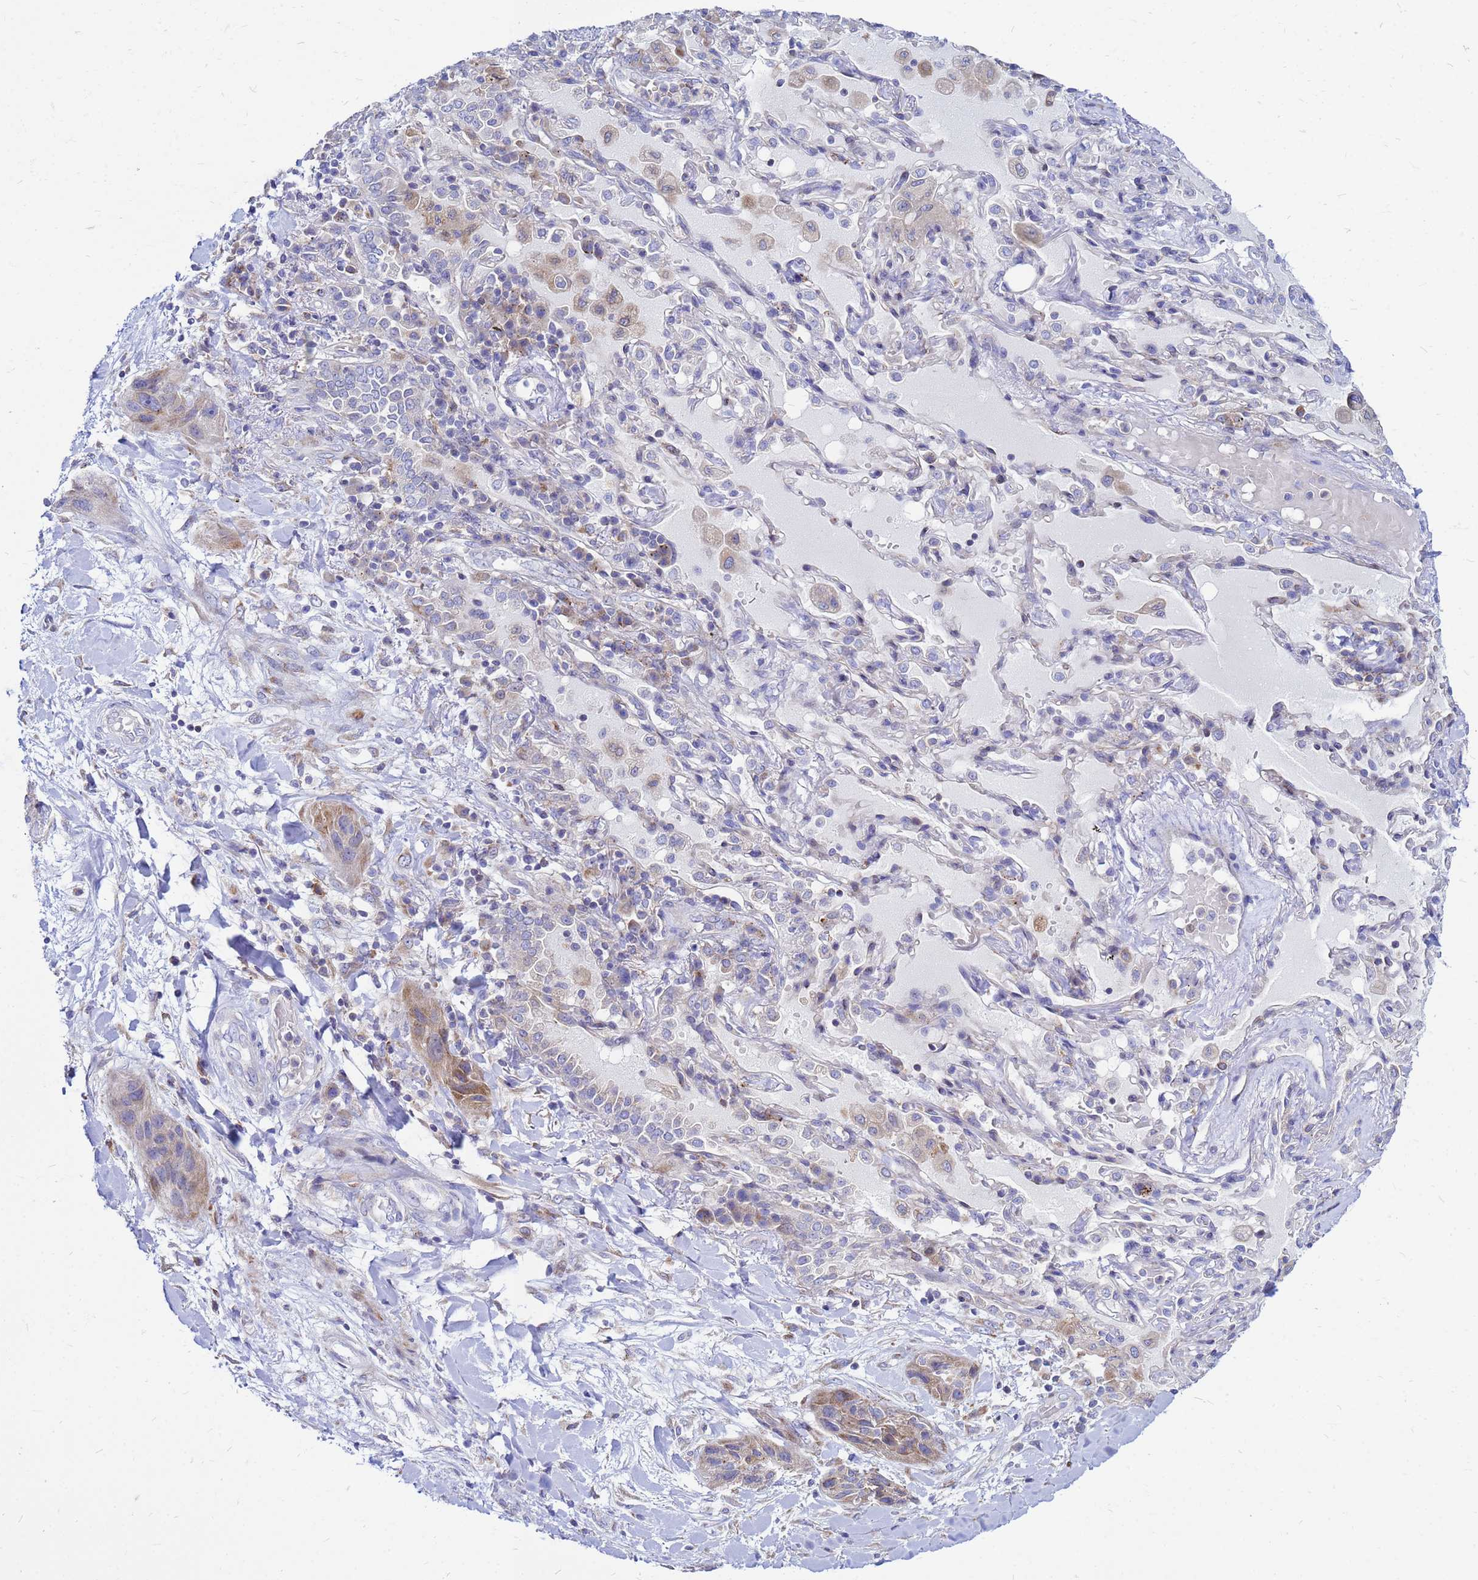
{"staining": {"intensity": "moderate", "quantity": "<25%", "location": "cytoplasmic/membranous"}, "tissue": "lung cancer", "cell_type": "Tumor cells", "image_type": "cancer", "snomed": [{"axis": "morphology", "description": "Squamous cell carcinoma, NOS"}, {"axis": "topography", "description": "Lung"}], "caption": "IHC (DAB) staining of lung cancer exhibits moderate cytoplasmic/membranous protein positivity in about <25% of tumor cells.", "gene": "FHIP1A", "patient": {"sex": "female", "age": 70}}